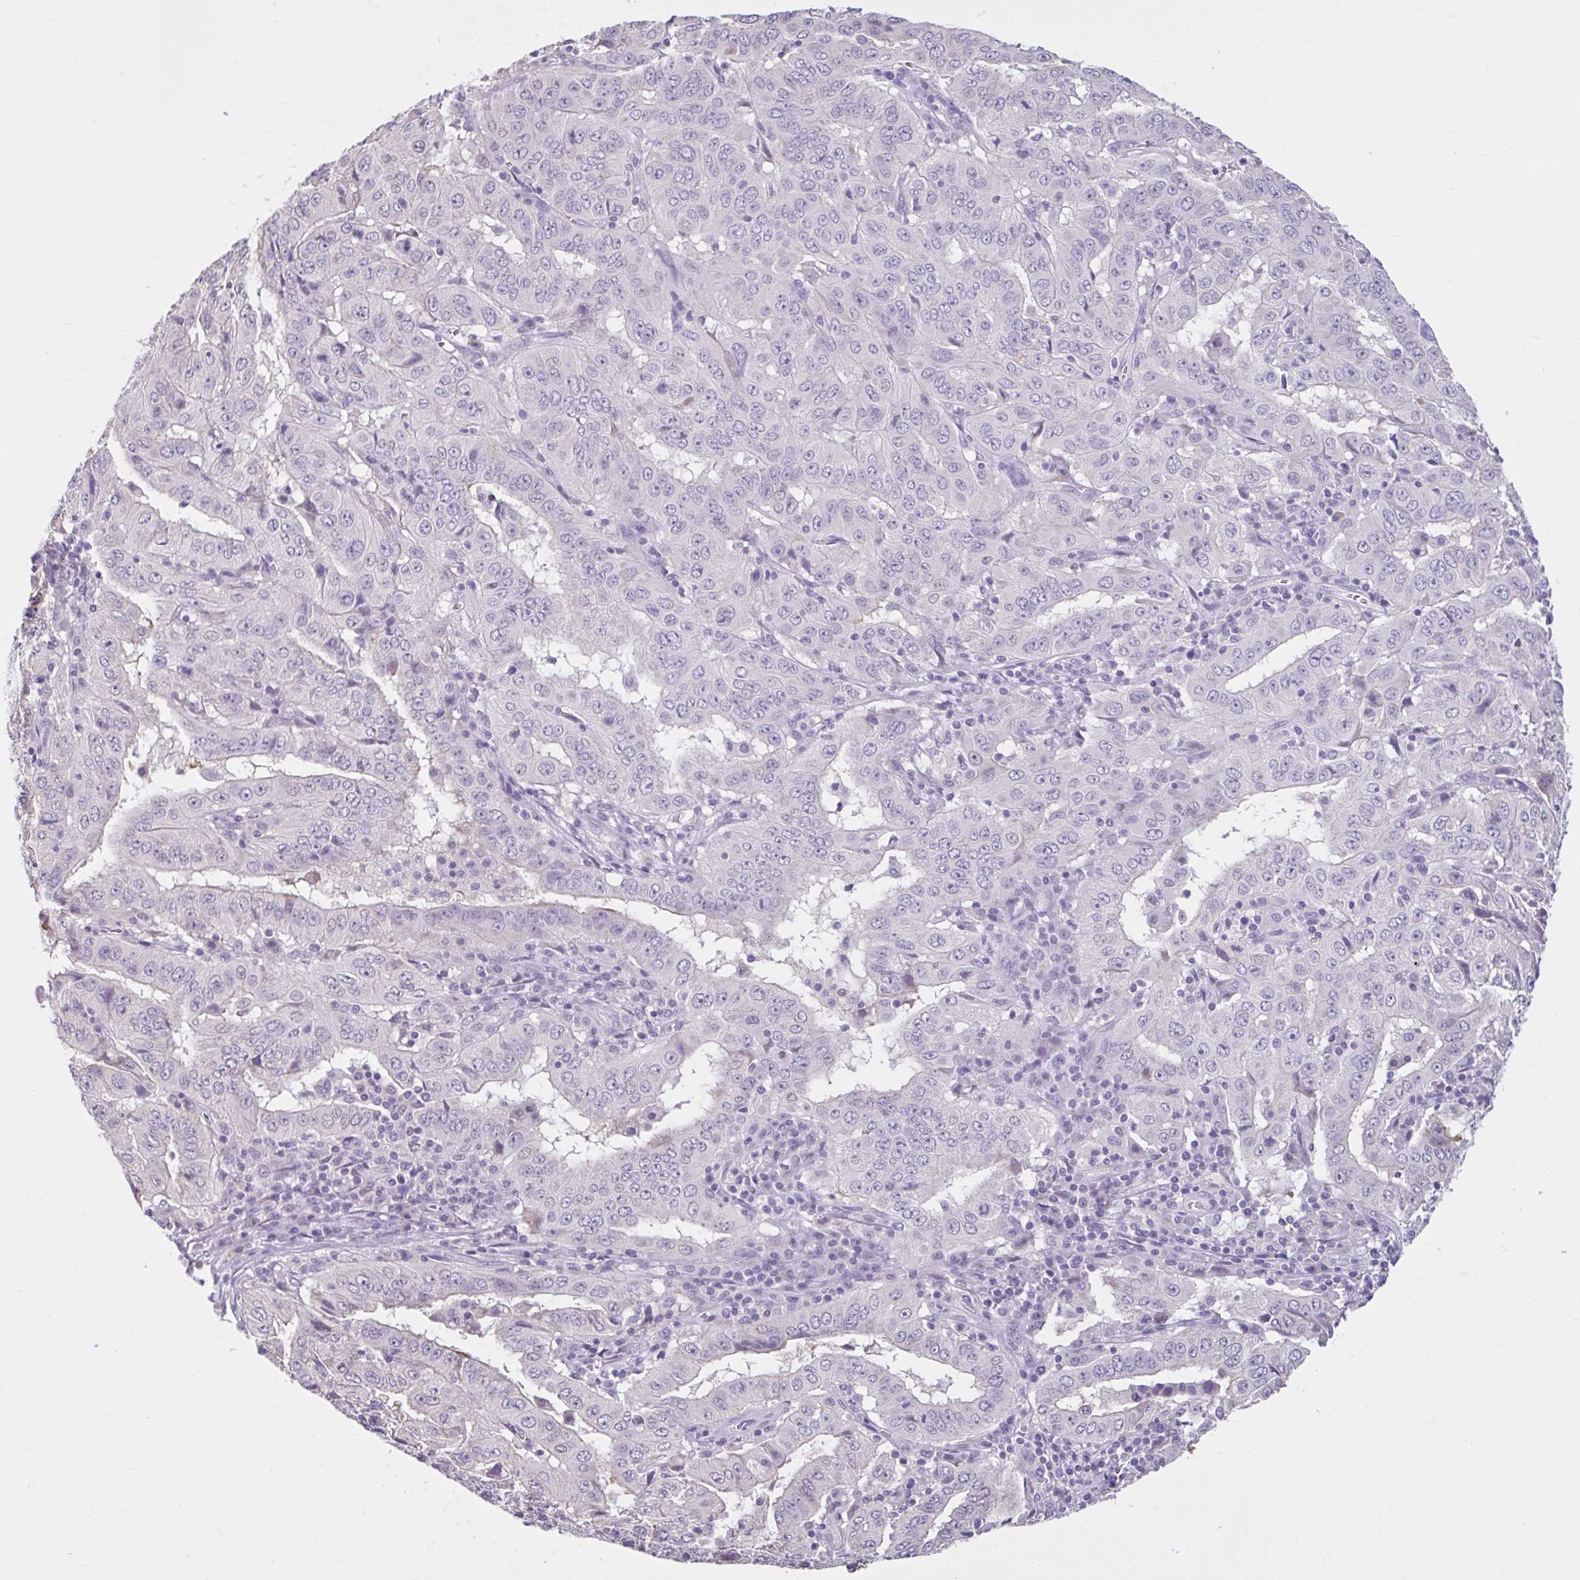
{"staining": {"intensity": "negative", "quantity": "none", "location": "none"}, "tissue": "pancreatic cancer", "cell_type": "Tumor cells", "image_type": "cancer", "snomed": [{"axis": "morphology", "description": "Adenocarcinoma, NOS"}, {"axis": "topography", "description": "Pancreas"}], "caption": "Immunohistochemical staining of human adenocarcinoma (pancreatic) exhibits no significant expression in tumor cells.", "gene": "CDH19", "patient": {"sex": "male", "age": 63}}